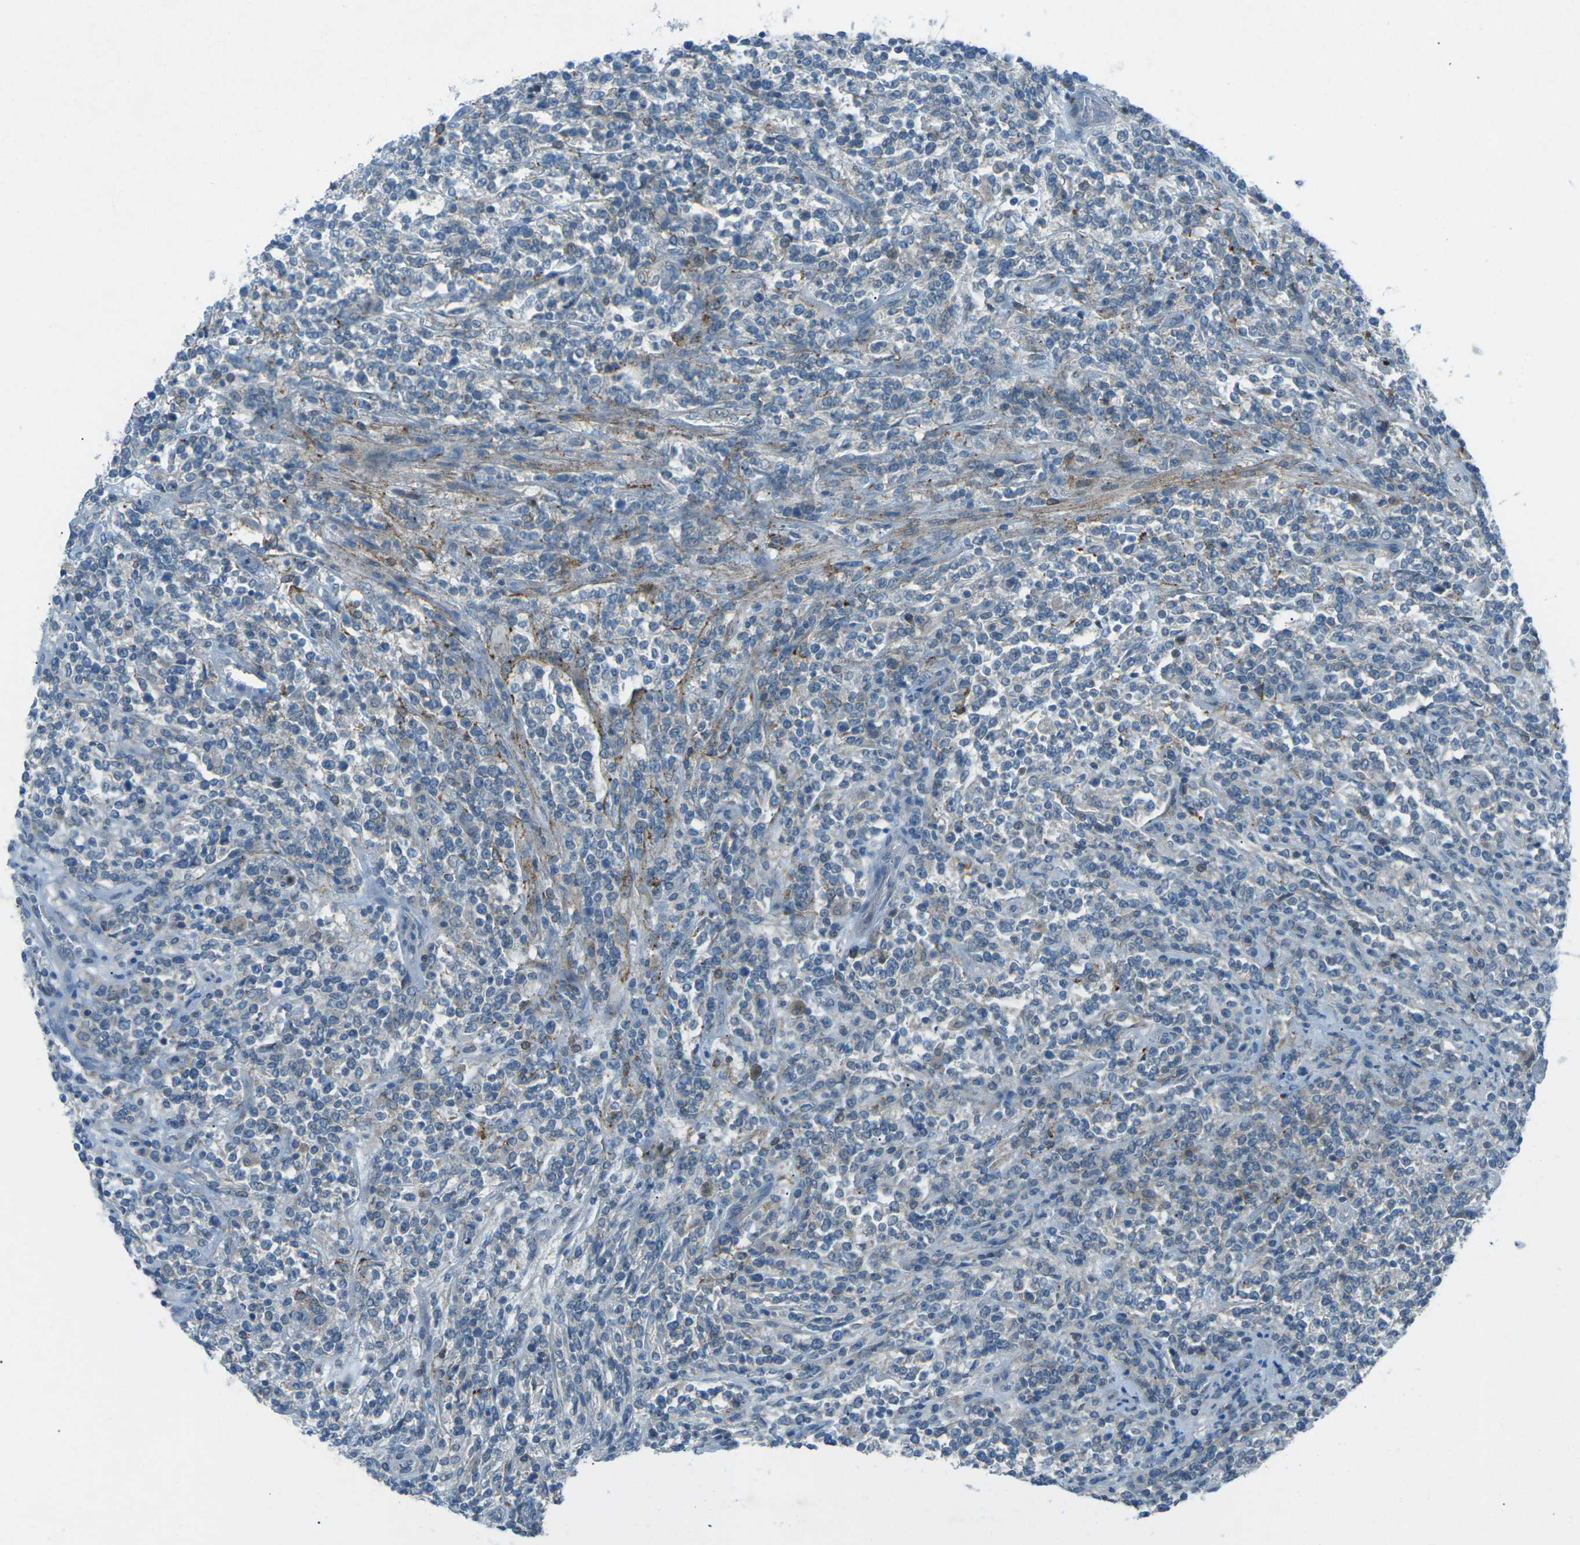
{"staining": {"intensity": "negative", "quantity": "none", "location": "none"}, "tissue": "lymphoma", "cell_type": "Tumor cells", "image_type": "cancer", "snomed": [{"axis": "morphology", "description": "Malignant lymphoma, non-Hodgkin's type, High grade"}, {"axis": "topography", "description": "Soft tissue"}], "caption": "Immunohistochemistry (IHC) photomicrograph of neoplastic tissue: high-grade malignant lymphoma, non-Hodgkin's type stained with DAB displays no significant protein staining in tumor cells.", "gene": "PRKCA", "patient": {"sex": "male", "age": 18}}